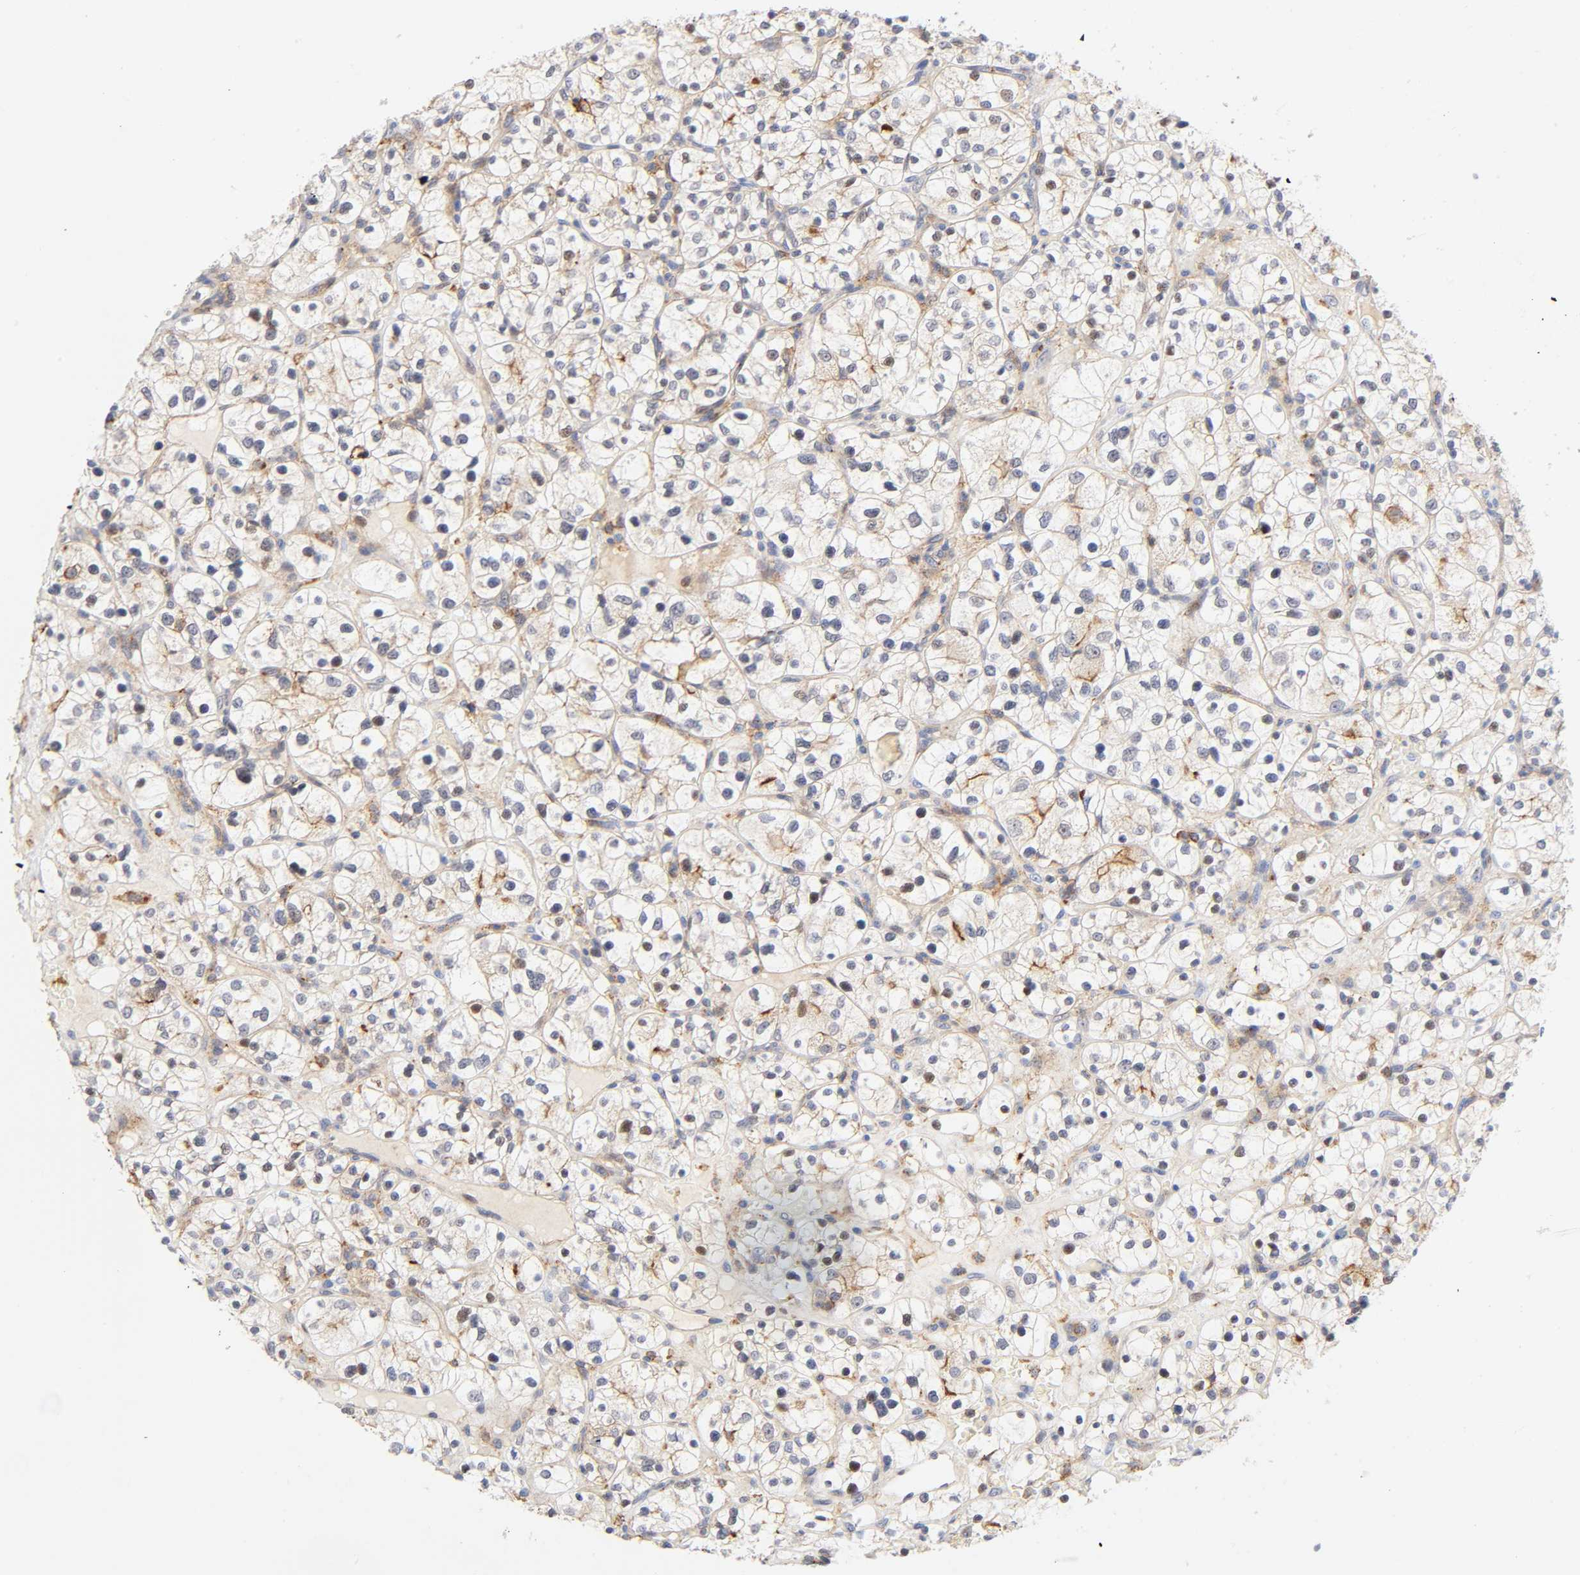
{"staining": {"intensity": "weak", "quantity": "25%-75%", "location": "nuclear"}, "tissue": "renal cancer", "cell_type": "Tumor cells", "image_type": "cancer", "snomed": [{"axis": "morphology", "description": "Adenocarcinoma, NOS"}, {"axis": "topography", "description": "Kidney"}], "caption": "A photomicrograph of human renal cancer stained for a protein demonstrates weak nuclear brown staining in tumor cells. The staining is performed using DAB brown chromogen to label protein expression. The nuclei are counter-stained blue using hematoxylin.", "gene": "ANXA7", "patient": {"sex": "female", "age": 60}}